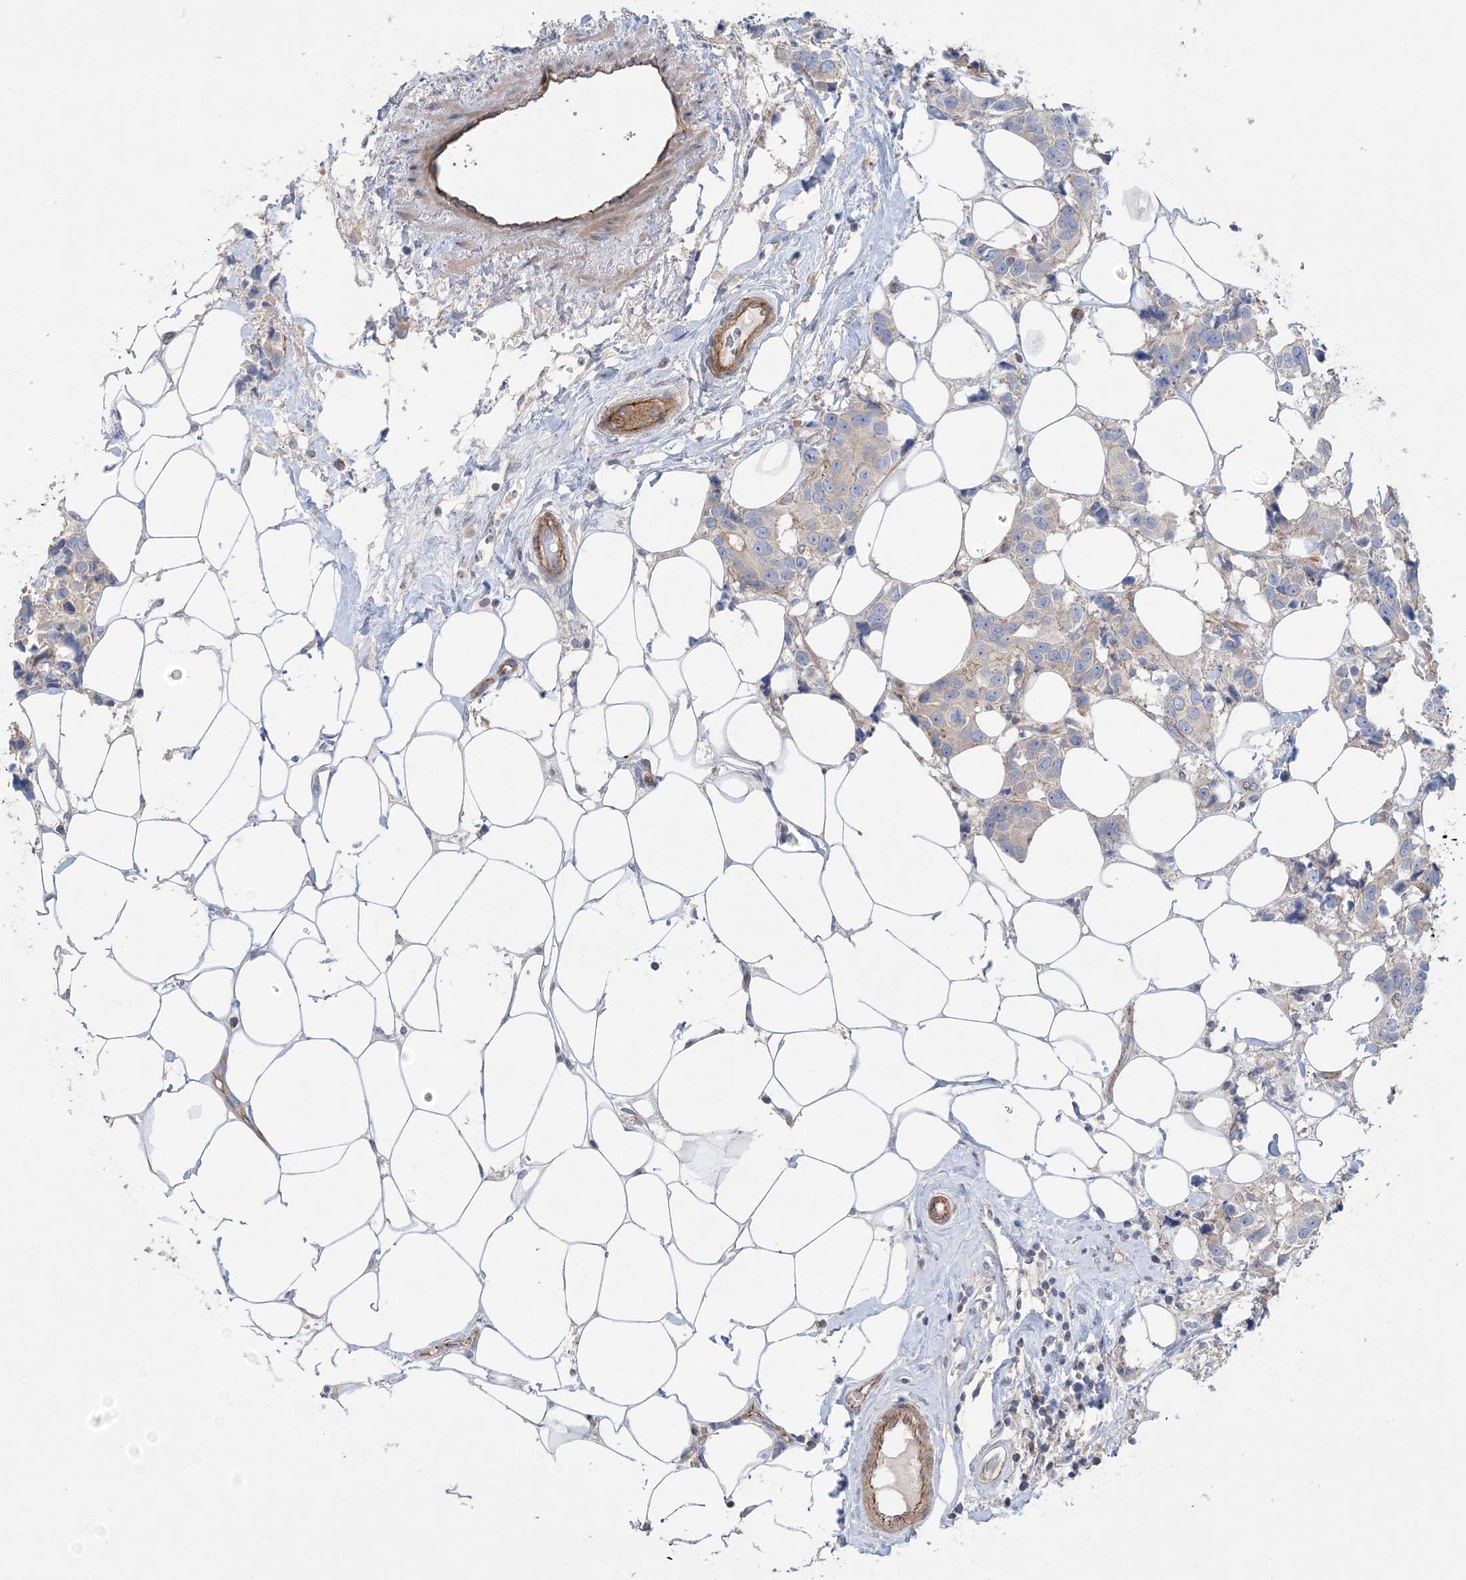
{"staining": {"intensity": "negative", "quantity": "none", "location": "none"}, "tissue": "breast cancer", "cell_type": "Tumor cells", "image_type": "cancer", "snomed": [{"axis": "morphology", "description": "Normal tissue, NOS"}, {"axis": "morphology", "description": "Duct carcinoma"}, {"axis": "topography", "description": "Breast"}], "caption": "Immunohistochemistry (IHC) histopathology image of human breast cancer (intraductal carcinoma) stained for a protein (brown), which demonstrates no expression in tumor cells.", "gene": "PIGC", "patient": {"sex": "female", "age": 39}}